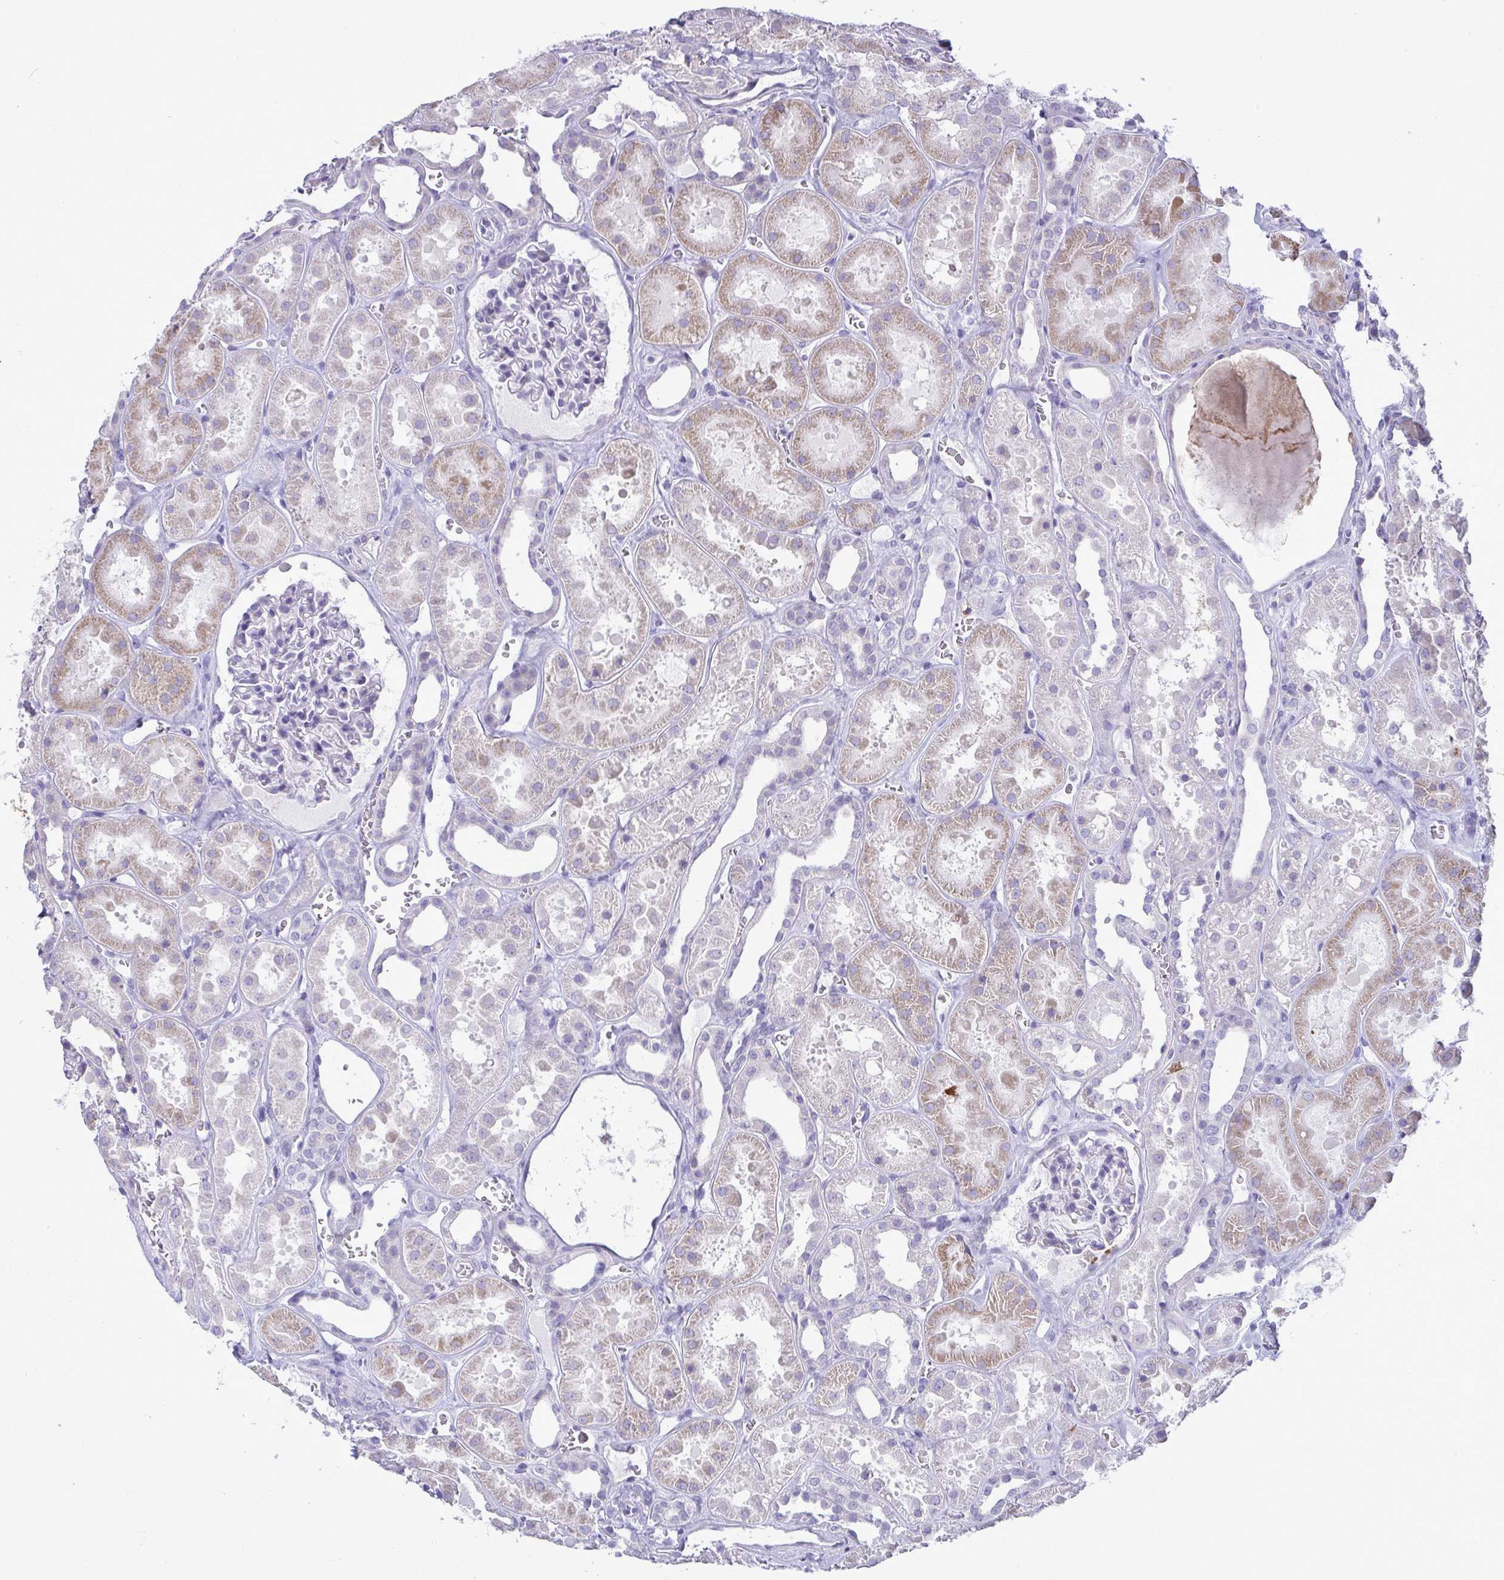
{"staining": {"intensity": "negative", "quantity": "none", "location": "none"}, "tissue": "kidney", "cell_type": "Cells in glomeruli", "image_type": "normal", "snomed": [{"axis": "morphology", "description": "Normal tissue, NOS"}, {"axis": "topography", "description": "Kidney"}], "caption": "High power microscopy image of an immunohistochemistry image of benign kidney, revealing no significant staining in cells in glomeruli.", "gene": "C4orf33", "patient": {"sex": "female", "age": 41}}